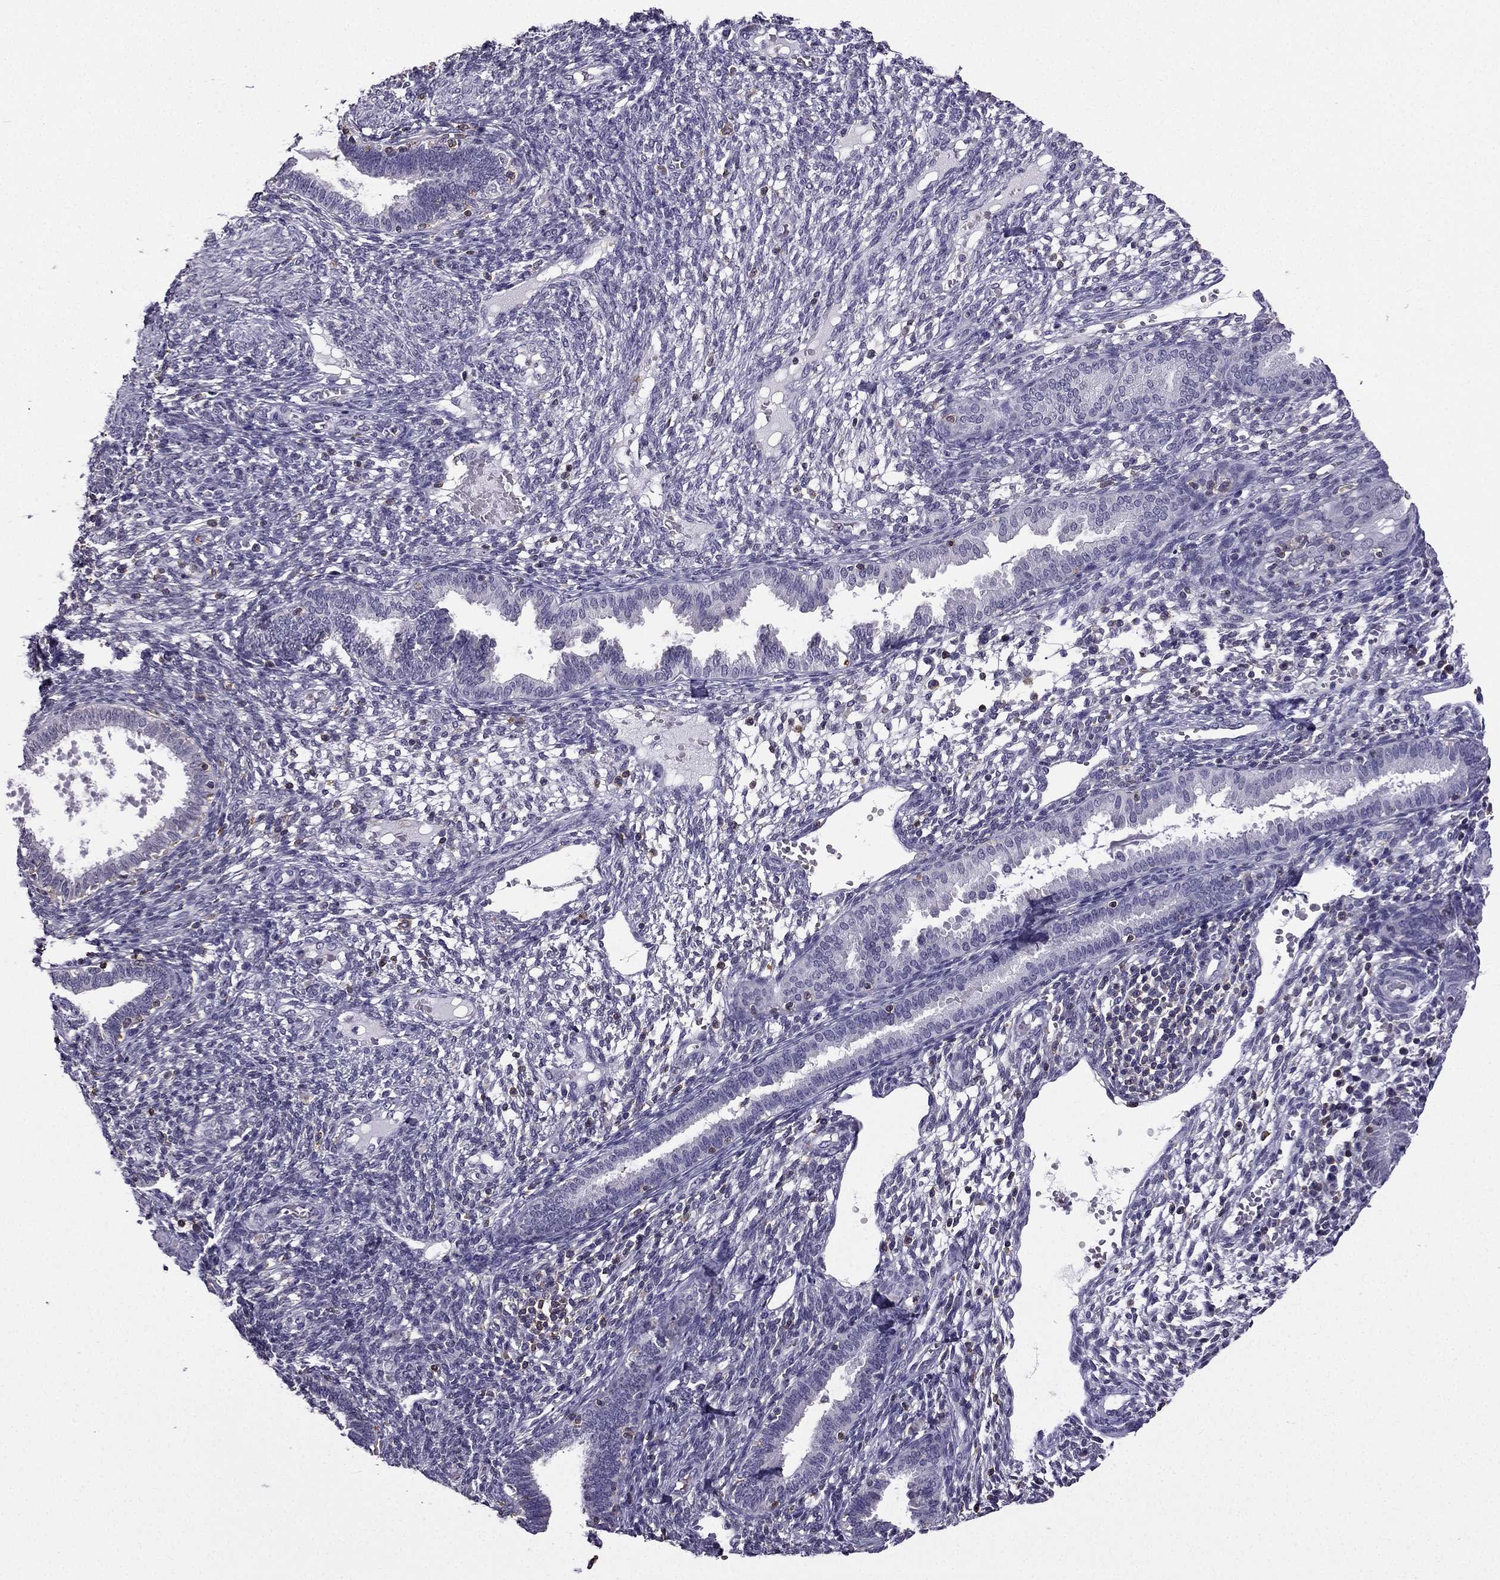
{"staining": {"intensity": "negative", "quantity": "none", "location": "none"}, "tissue": "endometrium", "cell_type": "Cells in endometrial stroma", "image_type": "normal", "snomed": [{"axis": "morphology", "description": "Normal tissue, NOS"}, {"axis": "topography", "description": "Endometrium"}], "caption": "The photomicrograph exhibits no significant expression in cells in endometrial stroma of endometrium.", "gene": "CCK", "patient": {"sex": "female", "age": 42}}